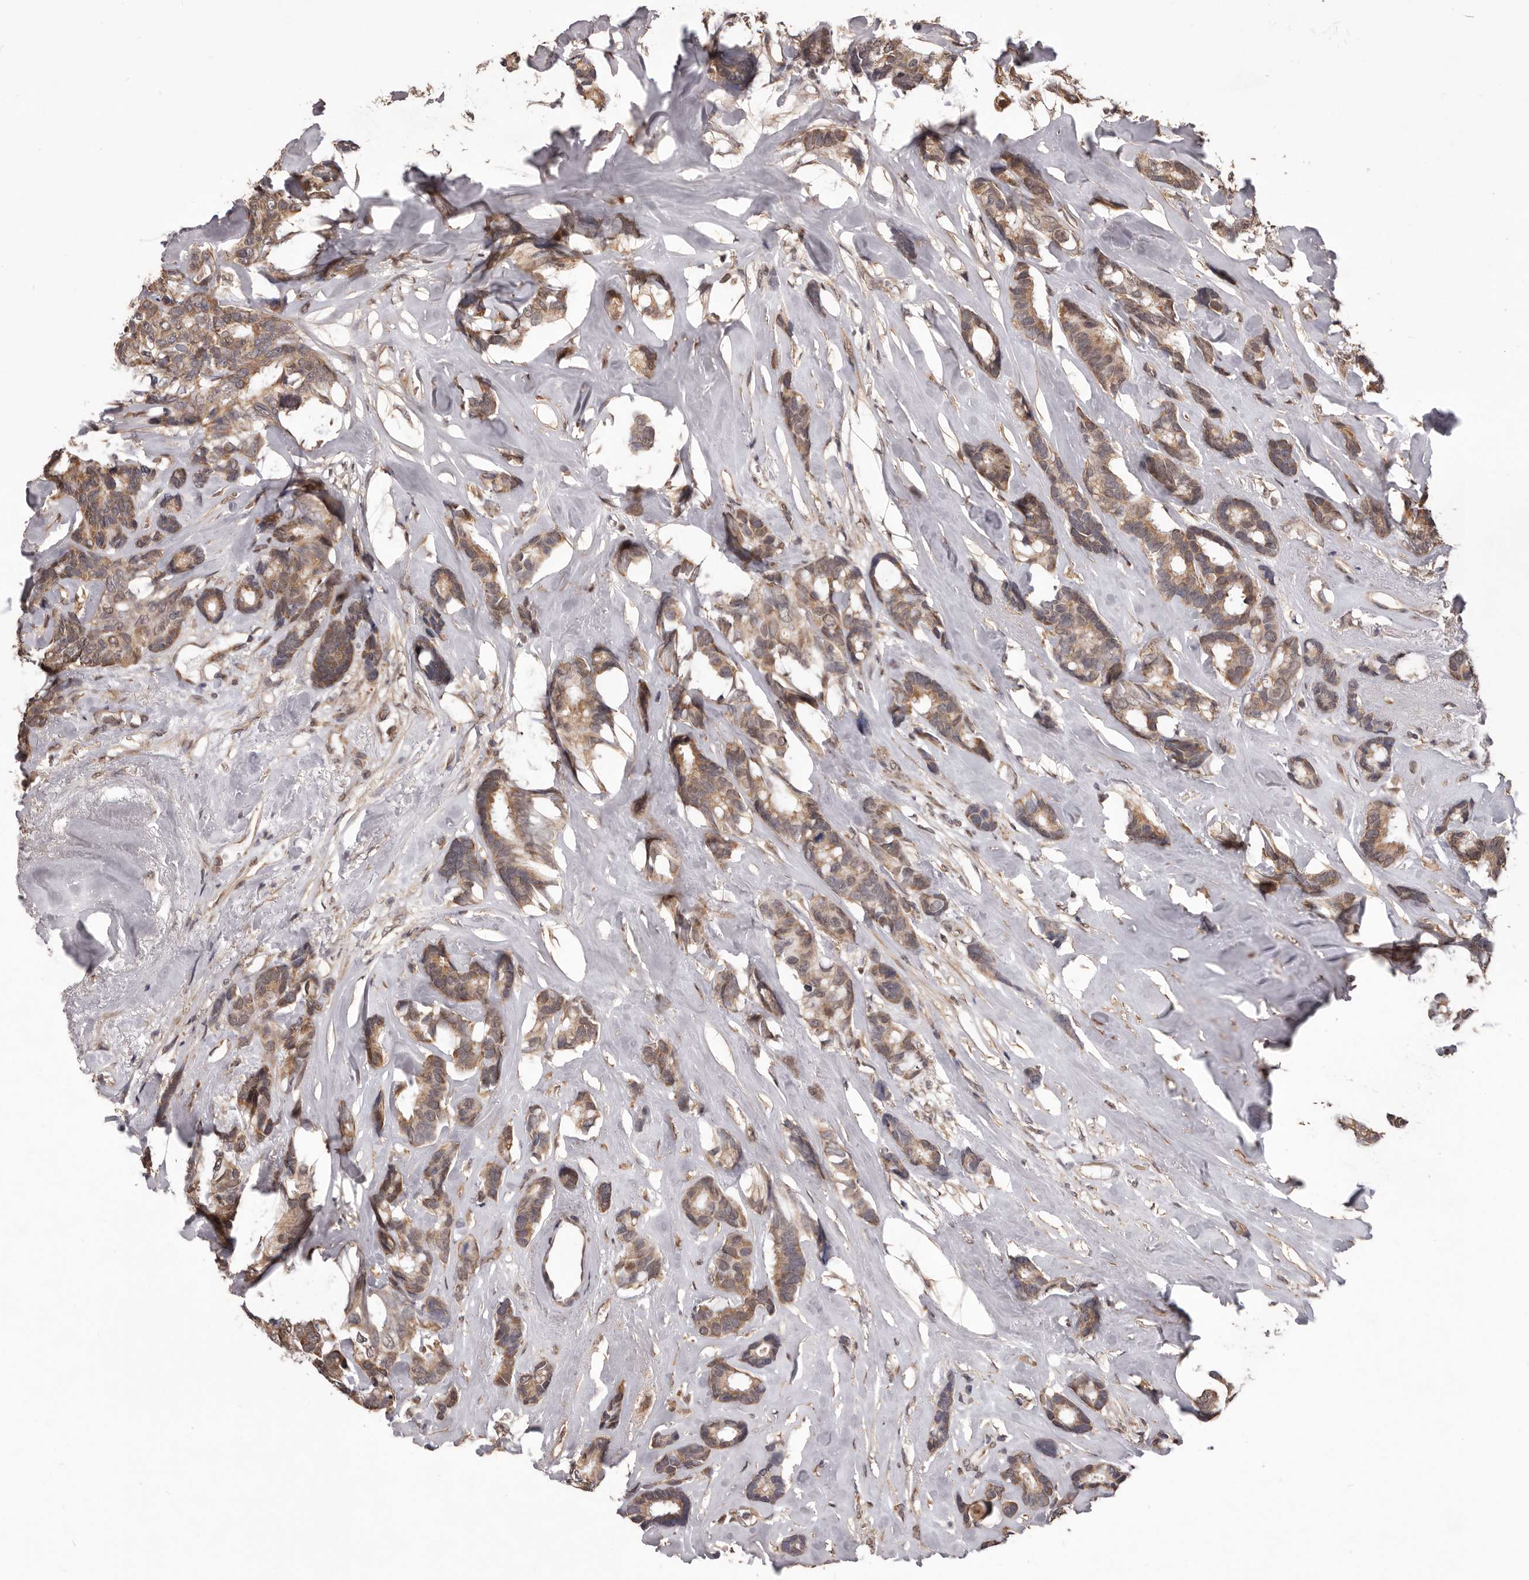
{"staining": {"intensity": "moderate", "quantity": ">75%", "location": "cytoplasmic/membranous"}, "tissue": "breast cancer", "cell_type": "Tumor cells", "image_type": "cancer", "snomed": [{"axis": "morphology", "description": "Duct carcinoma"}, {"axis": "topography", "description": "Breast"}], "caption": "Breast cancer was stained to show a protein in brown. There is medium levels of moderate cytoplasmic/membranous positivity in approximately >75% of tumor cells. (DAB IHC, brown staining for protein, blue staining for nuclei).", "gene": "CELF3", "patient": {"sex": "female", "age": 87}}